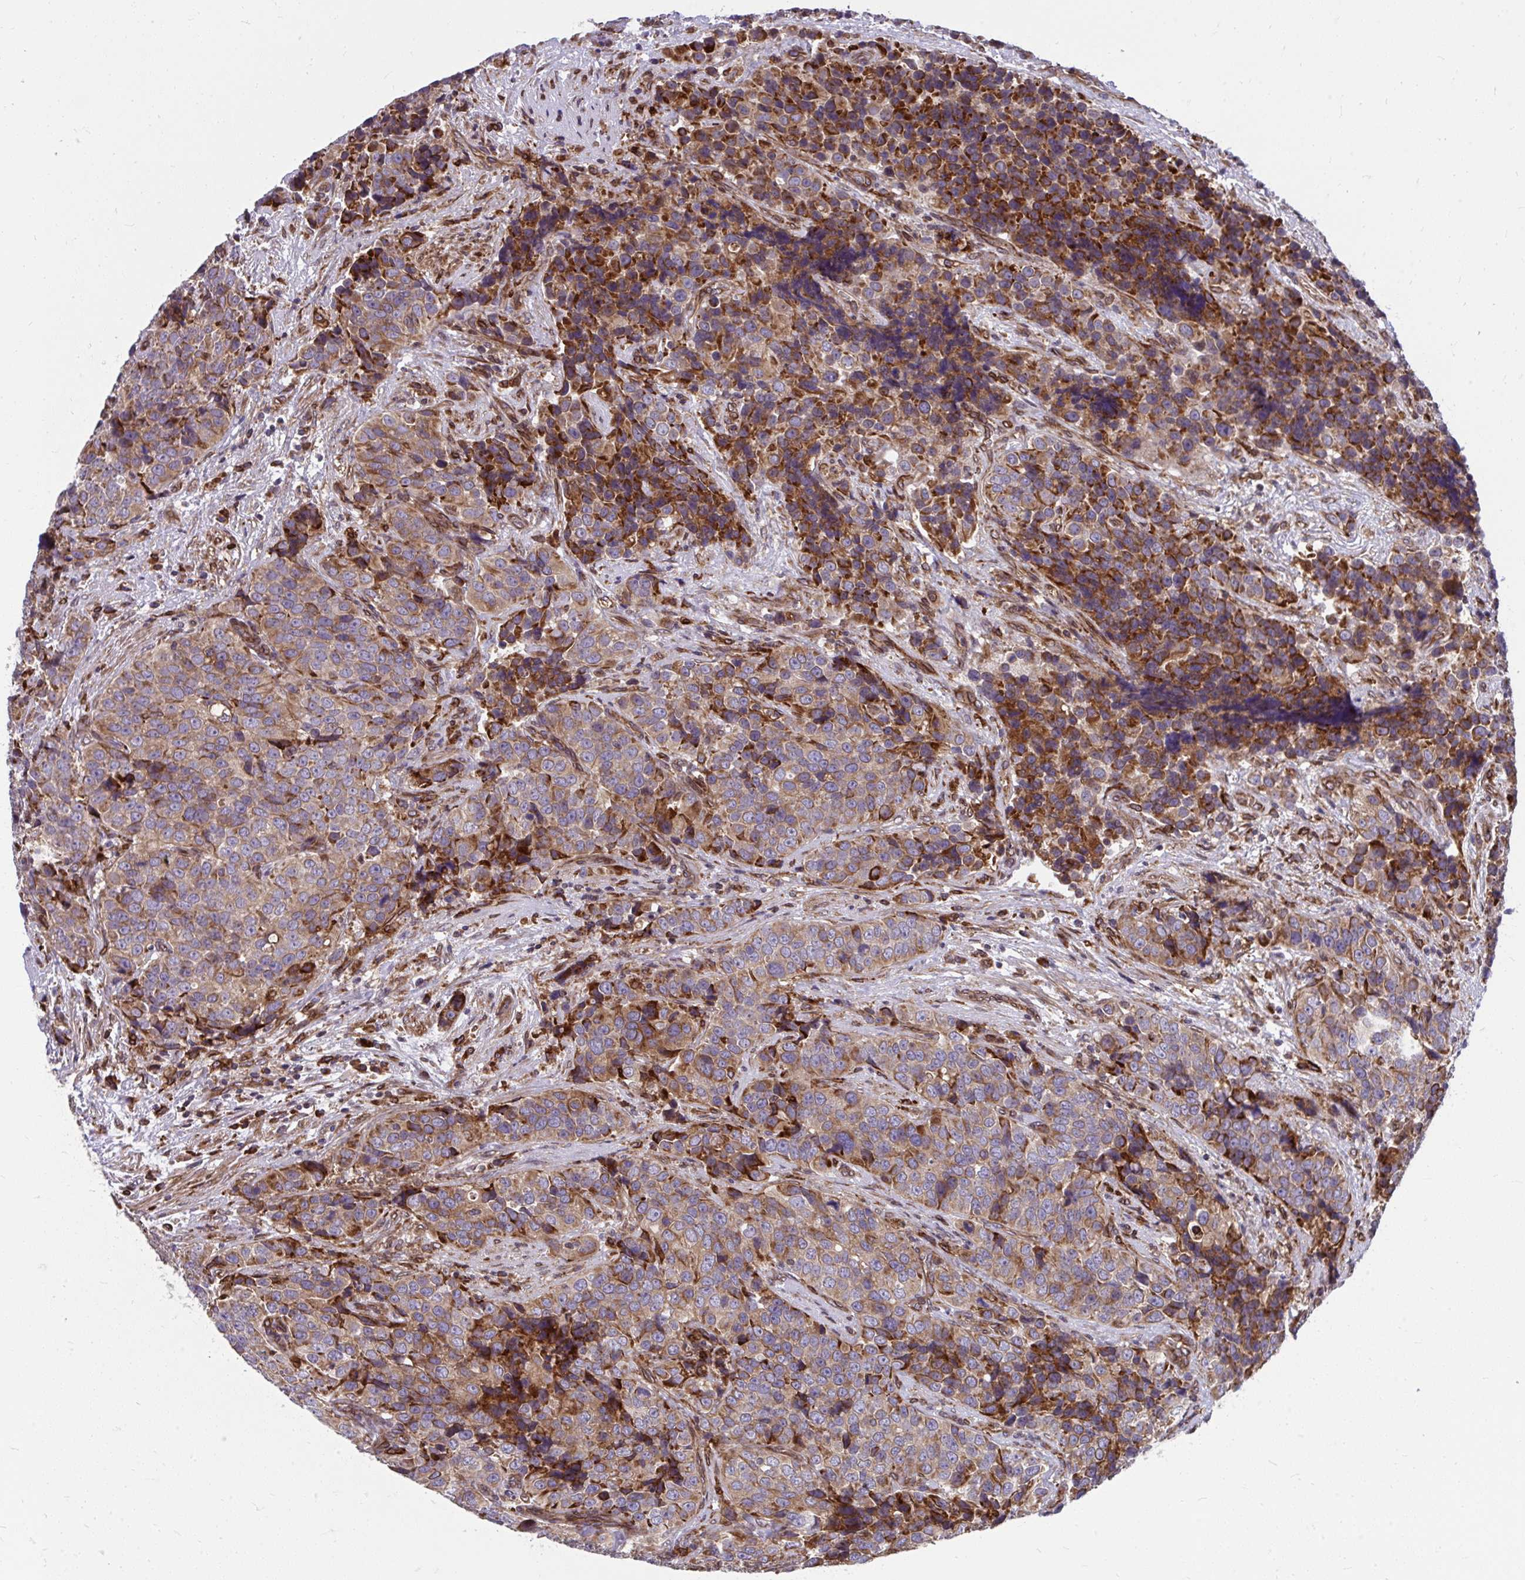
{"staining": {"intensity": "weak", "quantity": ">75%", "location": "cytoplasmic/membranous"}, "tissue": "urothelial cancer", "cell_type": "Tumor cells", "image_type": "cancer", "snomed": [{"axis": "morphology", "description": "Urothelial carcinoma, NOS"}, {"axis": "topography", "description": "Urinary bladder"}], "caption": "Human transitional cell carcinoma stained with a brown dye exhibits weak cytoplasmic/membranous positive expression in about >75% of tumor cells.", "gene": "STIM2", "patient": {"sex": "male", "age": 52}}